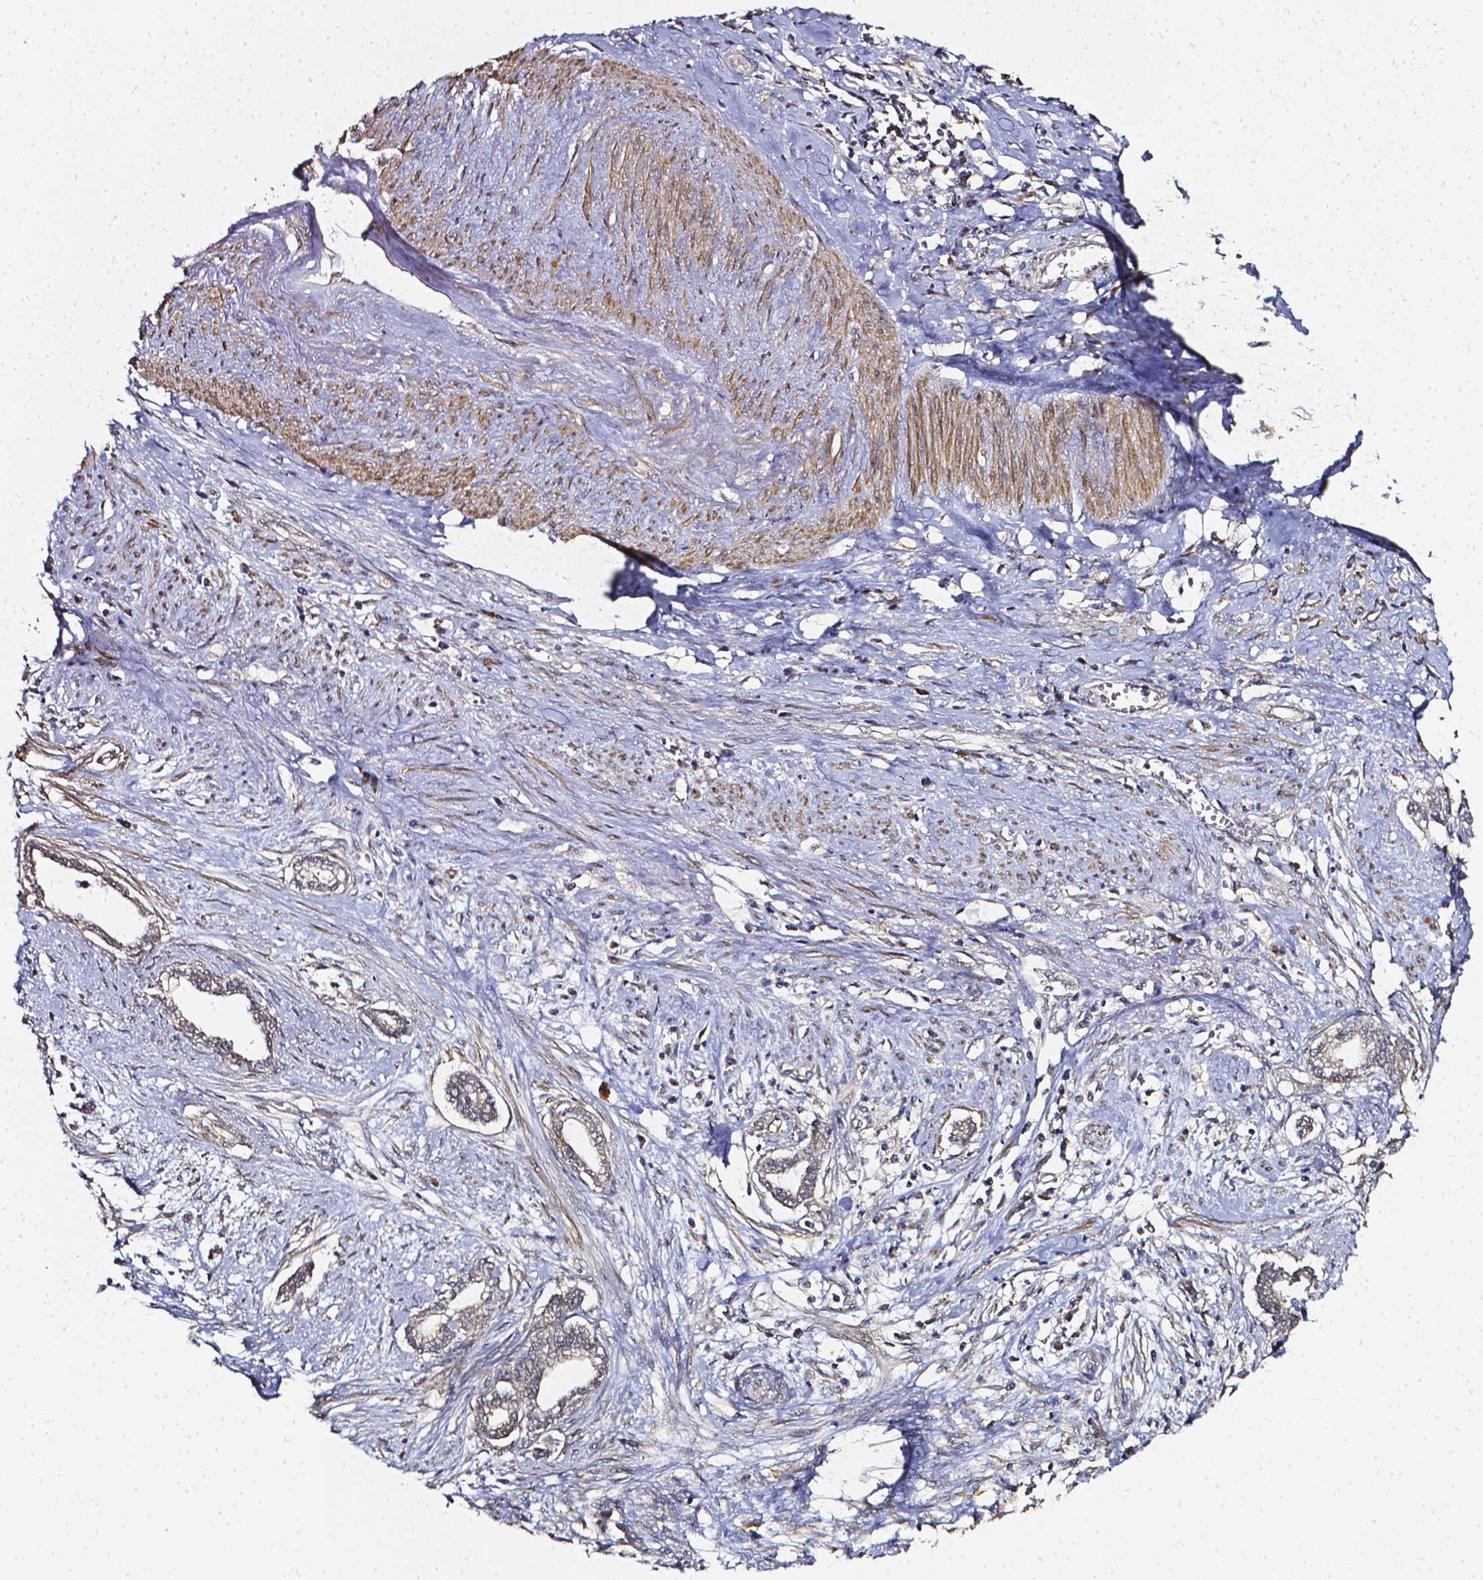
{"staining": {"intensity": "moderate", "quantity": ">75%", "location": "cytoplasmic/membranous"}, "tissue": "cervical cancer", "cell_type": "Tumor cells", "image_type": "cancer", "snomed": [{"axis": "morphology", "description": "Adenocarcinoma, NOS"}, {"axis": "topography", "description": "Cervix"}], "caption": "Immunohistochemistry of cervical cancer exhibits medium levels of moderate cytoplasmic/membranous staining in approximately >75% of tumor cells.", "gene": "PRAG1", "patient": {"sex": "female", "age": 62}}